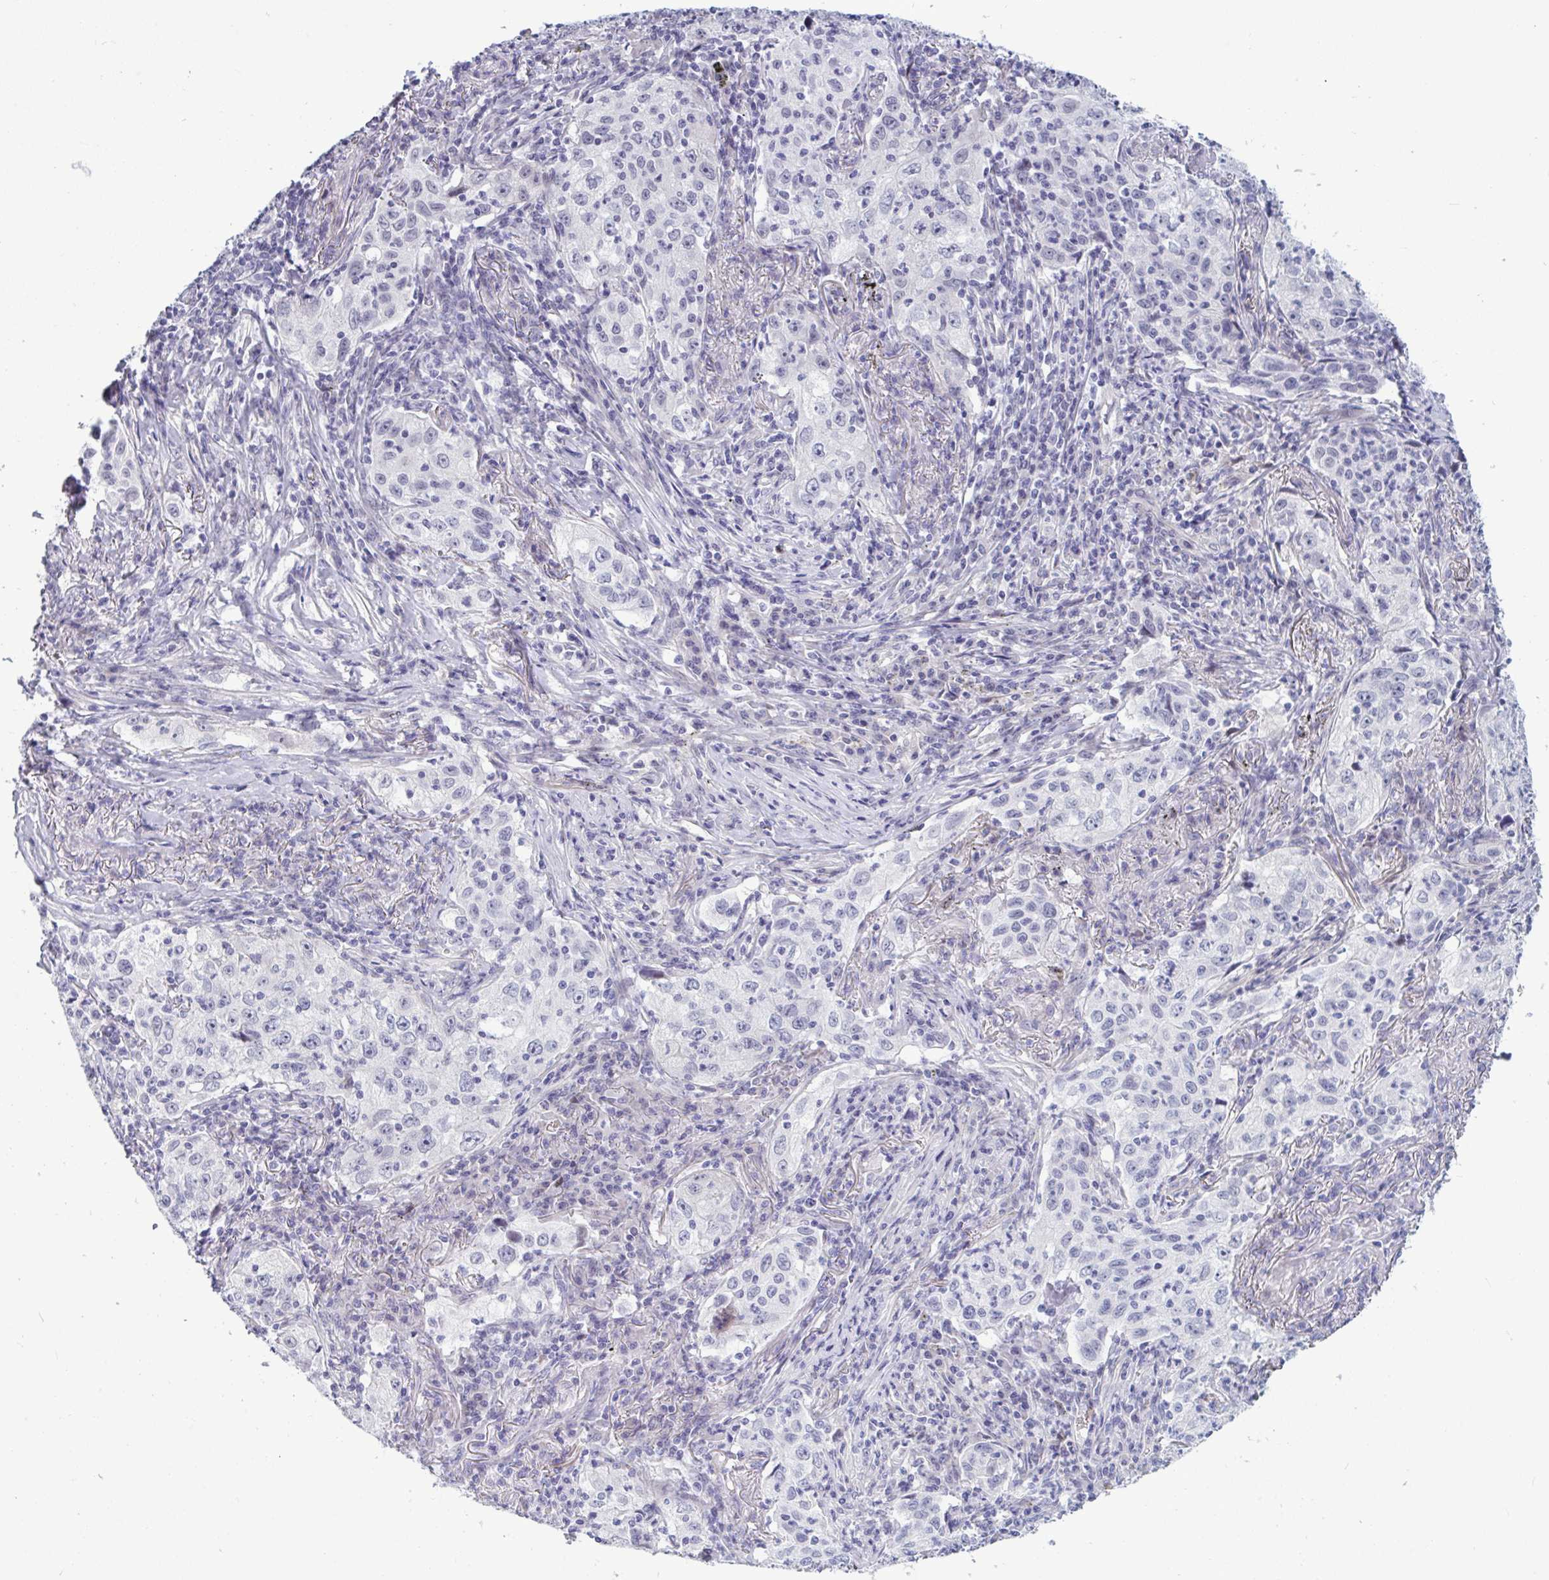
{"staining": {"intensity": "negative", "quantity": "none", "location": "none"}, "tissue": "lung cancer", "cell_type": "Tumor cells", "image_type": "cancer", "snomed": [{"axis": "morphology", "description": "Squamous cell carcinoma, NOS"}, {"axis": "topography", "description": "Lung"}], "caption": "DAB (3,3'-diaminobenzidine) immunohistochemical staining of human lung cancer (squamous cell carcinoma) demonstrates no significant staining in tumor cells.", "gene": "TCEAL8", "patient": {"sex": "male", "age": 71}}